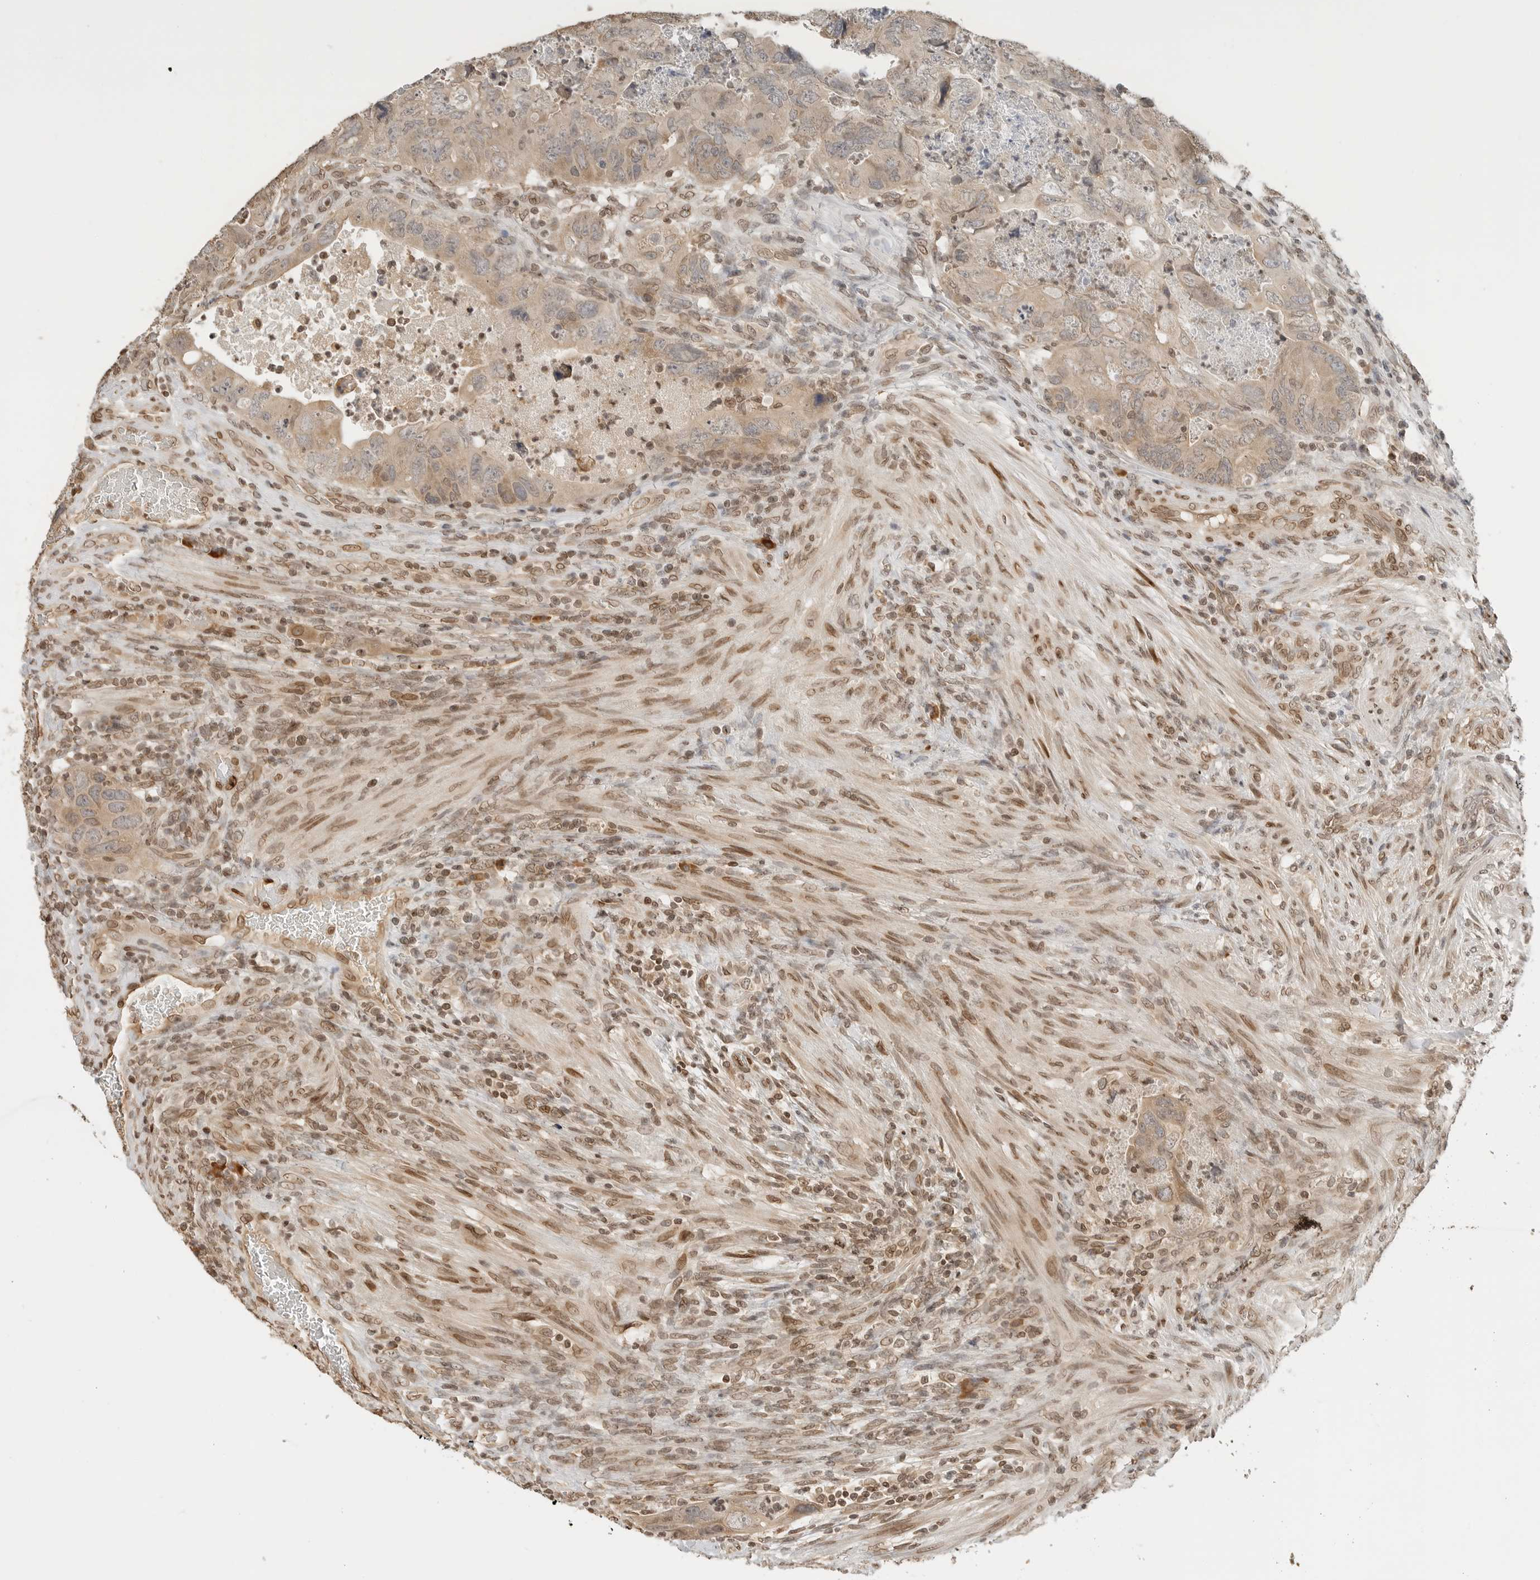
{"staining": {"intensity": "weak", "quantity": ">75%", "location": "cytoplasmic/membranous"}, "tissue": "colorectal cancer", "cell_type": "Tumor cells", "image_type": "cancer", "snomed": [{"axis": "morphology", "description": "Adenocarcinoma, NOS"}, {"axis": "topography", "description": "Rectum"}], "caption": "Approximately >75% of tumor cells in human adenocarcinoma (colorectal) demonstrate weak cytoplasmic/membranous protein positivity as visualized by brown immunohistochemical staining.", "gene": "POLH", "patient": {"sex": "male", "age": 63}}